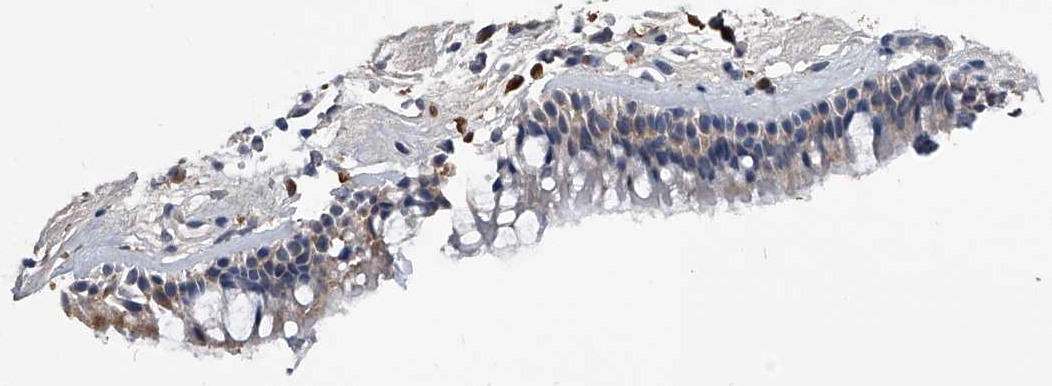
{"staining": {"intensity": "moderate", "quantity": "25%-75%", "location": "cytoplasmic/membranous"}, "tissue": "nasopharynx", "cell_type": "Respiratory epithelial cells", "image_type": "normal", "snomed": [{"axis": "morphology", "description": "Normal tissue, NOS"}, {"axis": "morphology", "description": "Inflammation, NOS"}, {"axis": "morphology", "description": "Malignant melanoma, Metastatic site"}, {"axis": "topography", "description": "Nasopharynx"}], "caption": "Moderate cytoplasmic/membranous protein expression is seen in approximately 25%-75% of respiratory epithelial cells in nasopharynx.", "gene": "OAT", "patient": {"sex": "male", "age": 70}}